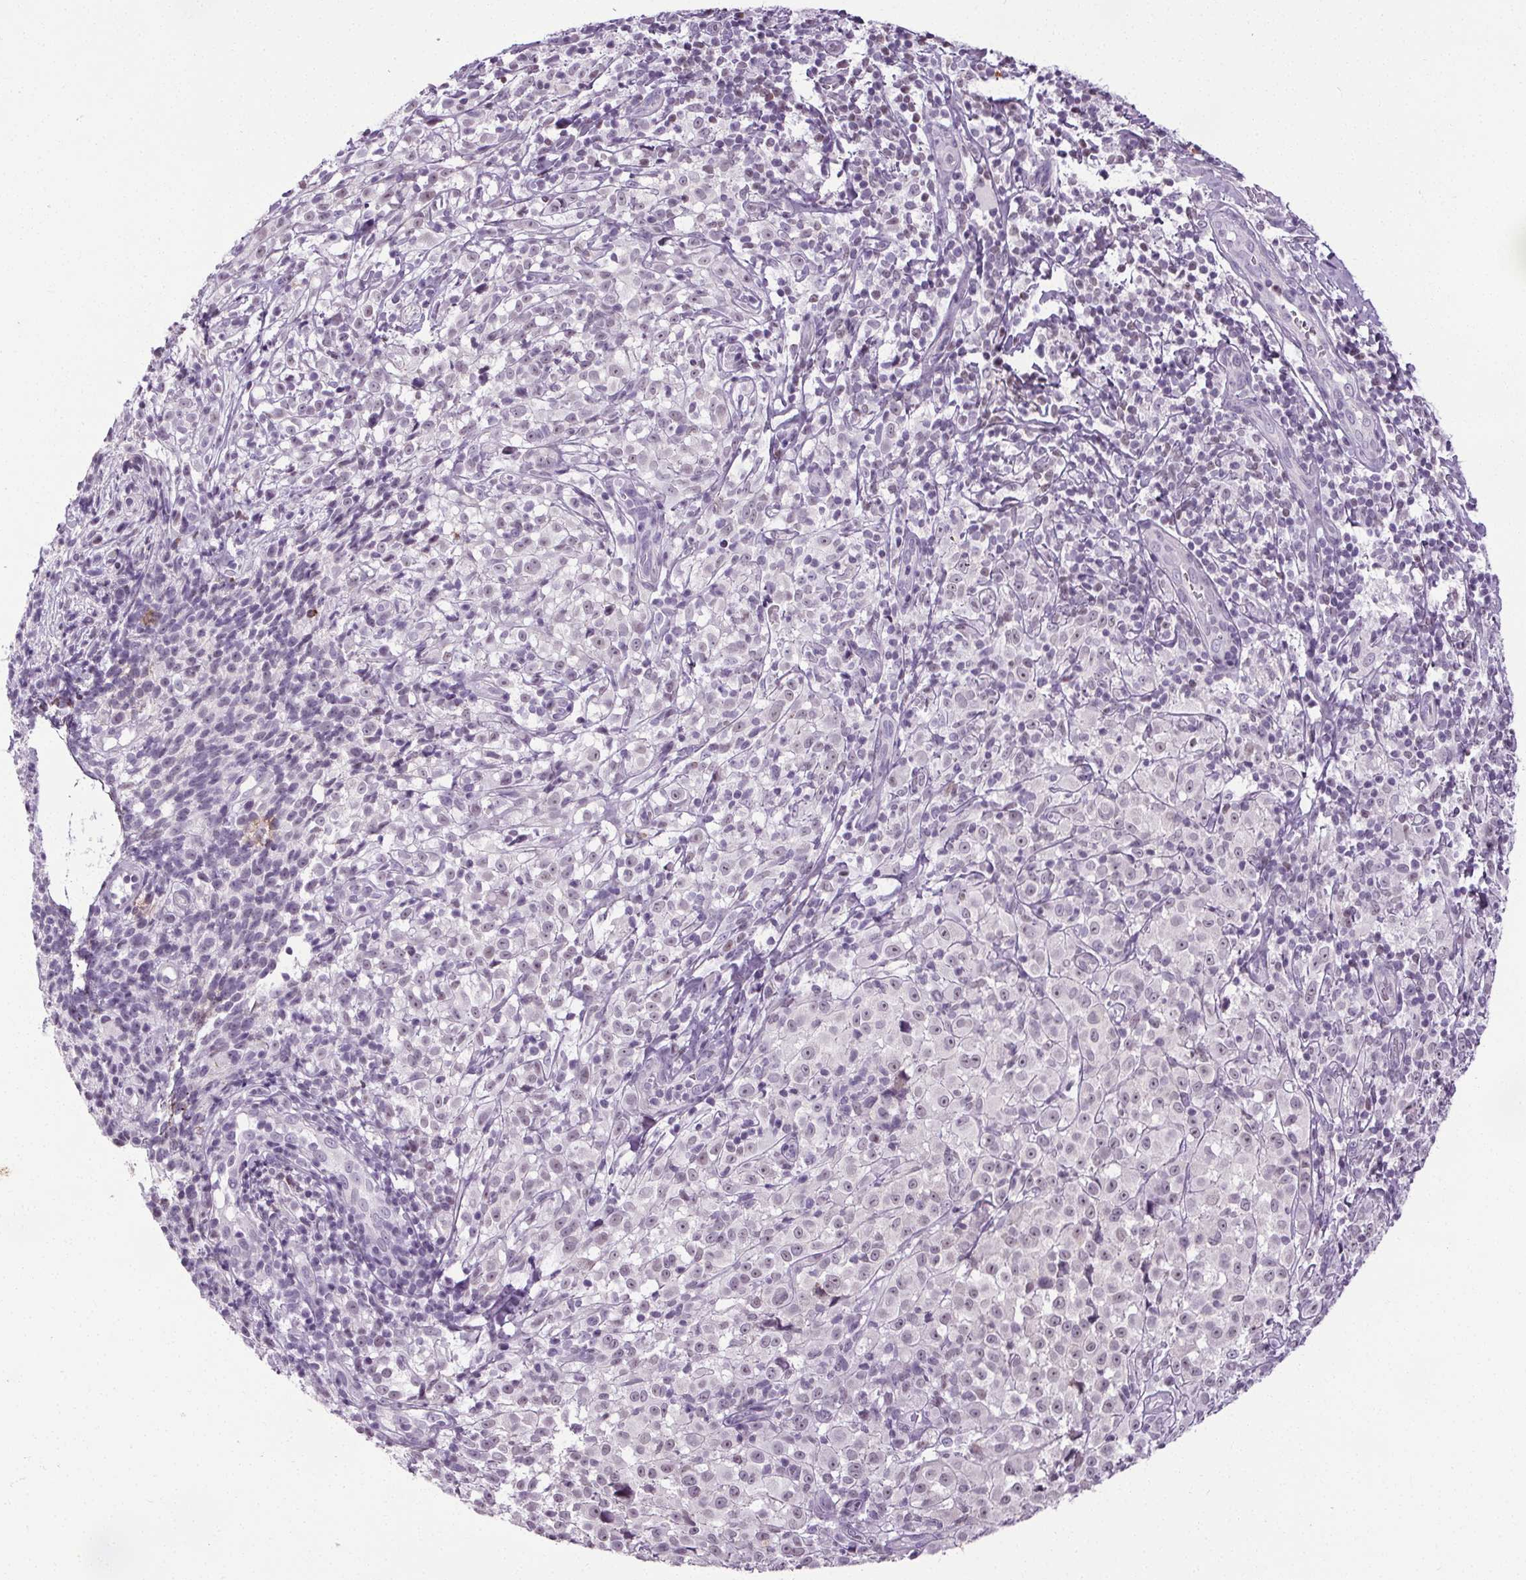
{"staining": {"intensity": "negative", "quantity": "none", "location": "none"}, "tissue": "melanoma", "cell_type": "Tumor cells", "image_type": "cancer", "snomed": [{"axis": "morphology", "description": "Malignant melanoma, NOS"}, {"axis": "topography", "description": "Skin"}], "caption": "Tumor cells are negative for protein expression in human melanoma. (Stains: DAB (3,3'-diaminobenzidine) immunohistochemistry with hematoxylin counter stain, Microscopy: brightfield microscopy at high magnification).", "gene": "TMEM240", "patient": {"sex": "male", "age": 85}}